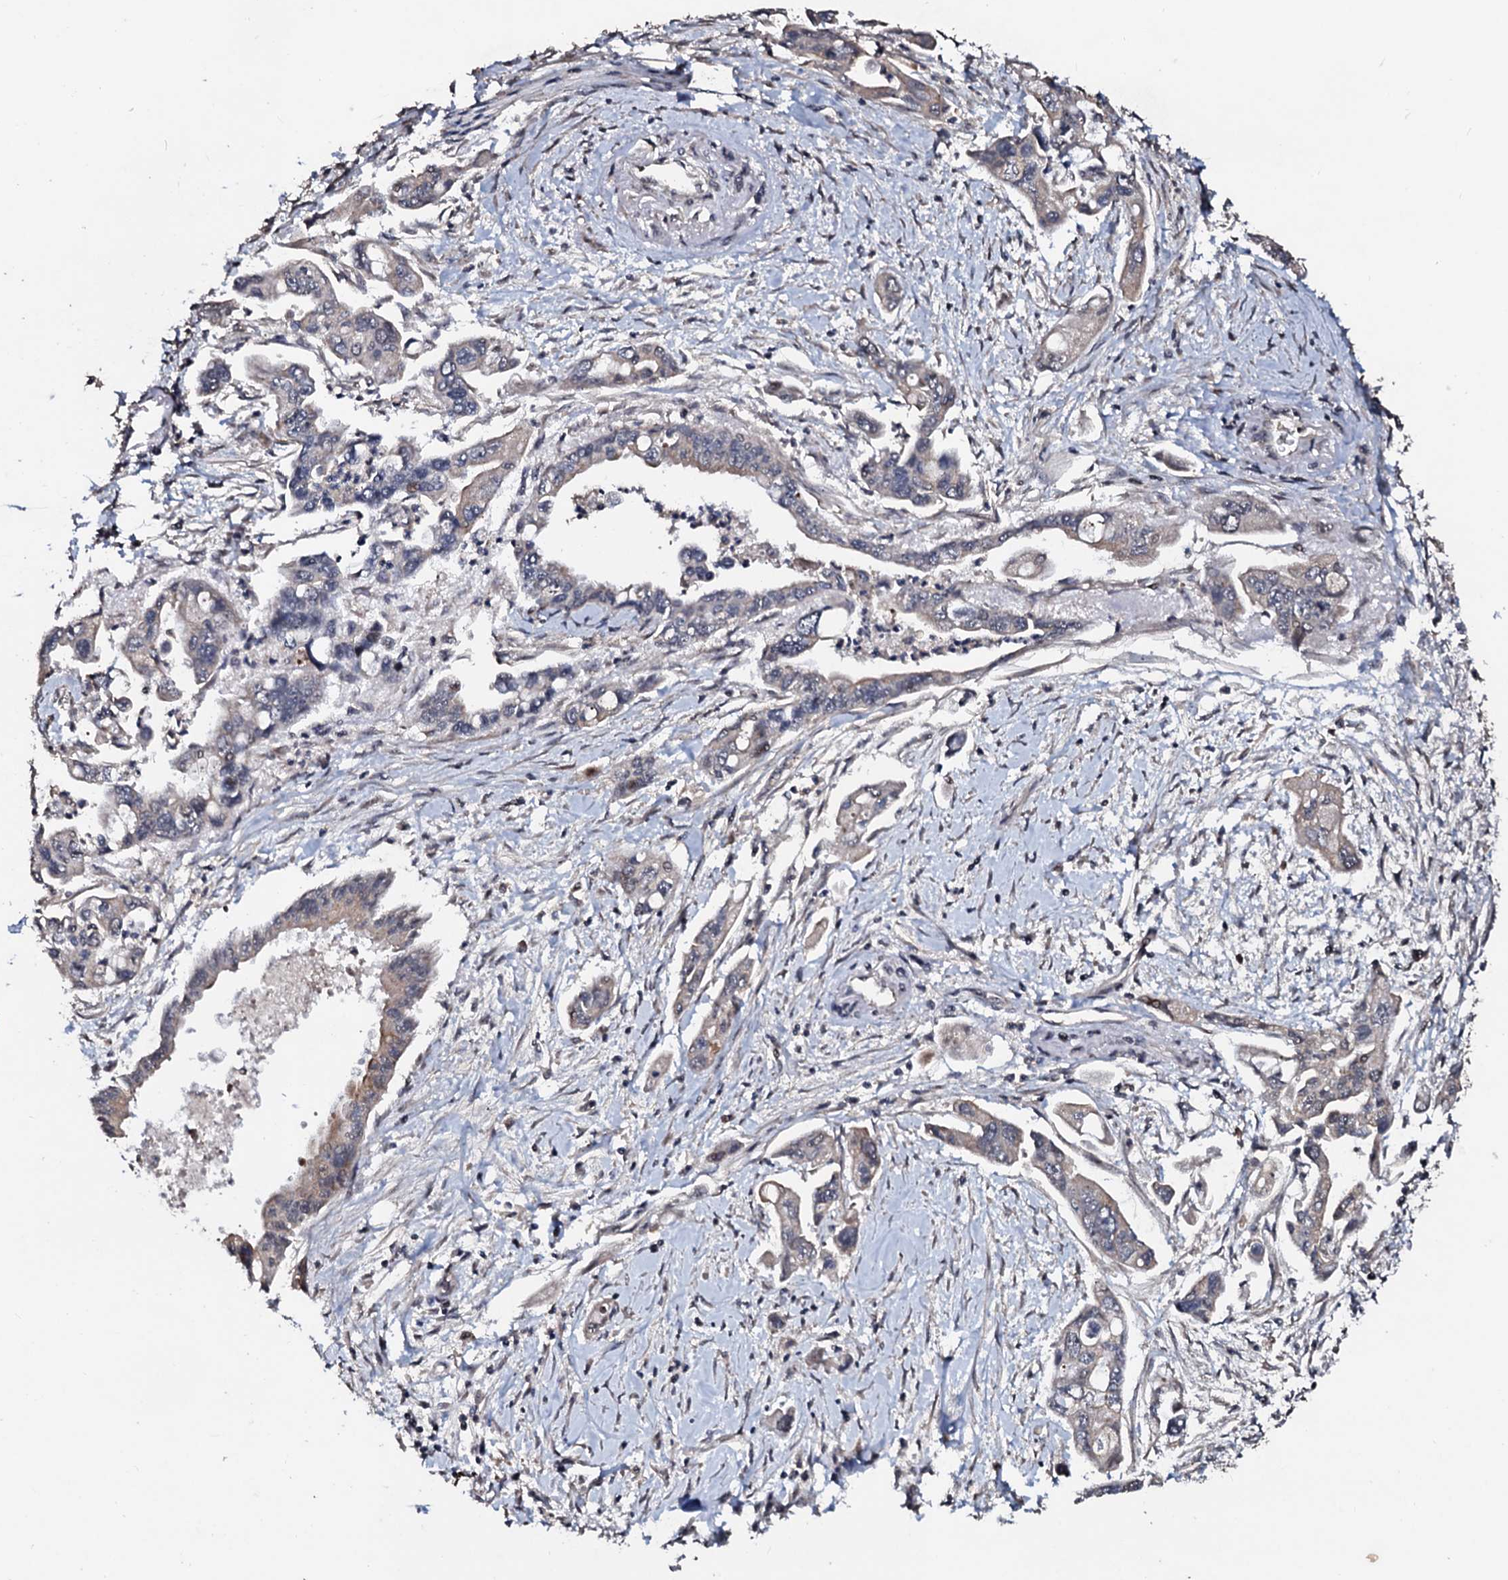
{"staining": {"intensity": "negative", "quantity": "none", "location": "none"}, "tissue": "pancreatic cancer", "cell_type": "Tumor cells", "image_type": "cancer", "snomed": [{"axis": "morphology", "description": "Adenocarcinoma, NOS"}, {"axis": "topography", "description": "Pancreas"}], "caption": "Image shows no protein expression in tumor cells of pancreatic adenocarcinoma tissue.", "gene": "SUPT7L", "patient": {"sex": "male", "age": 70}}